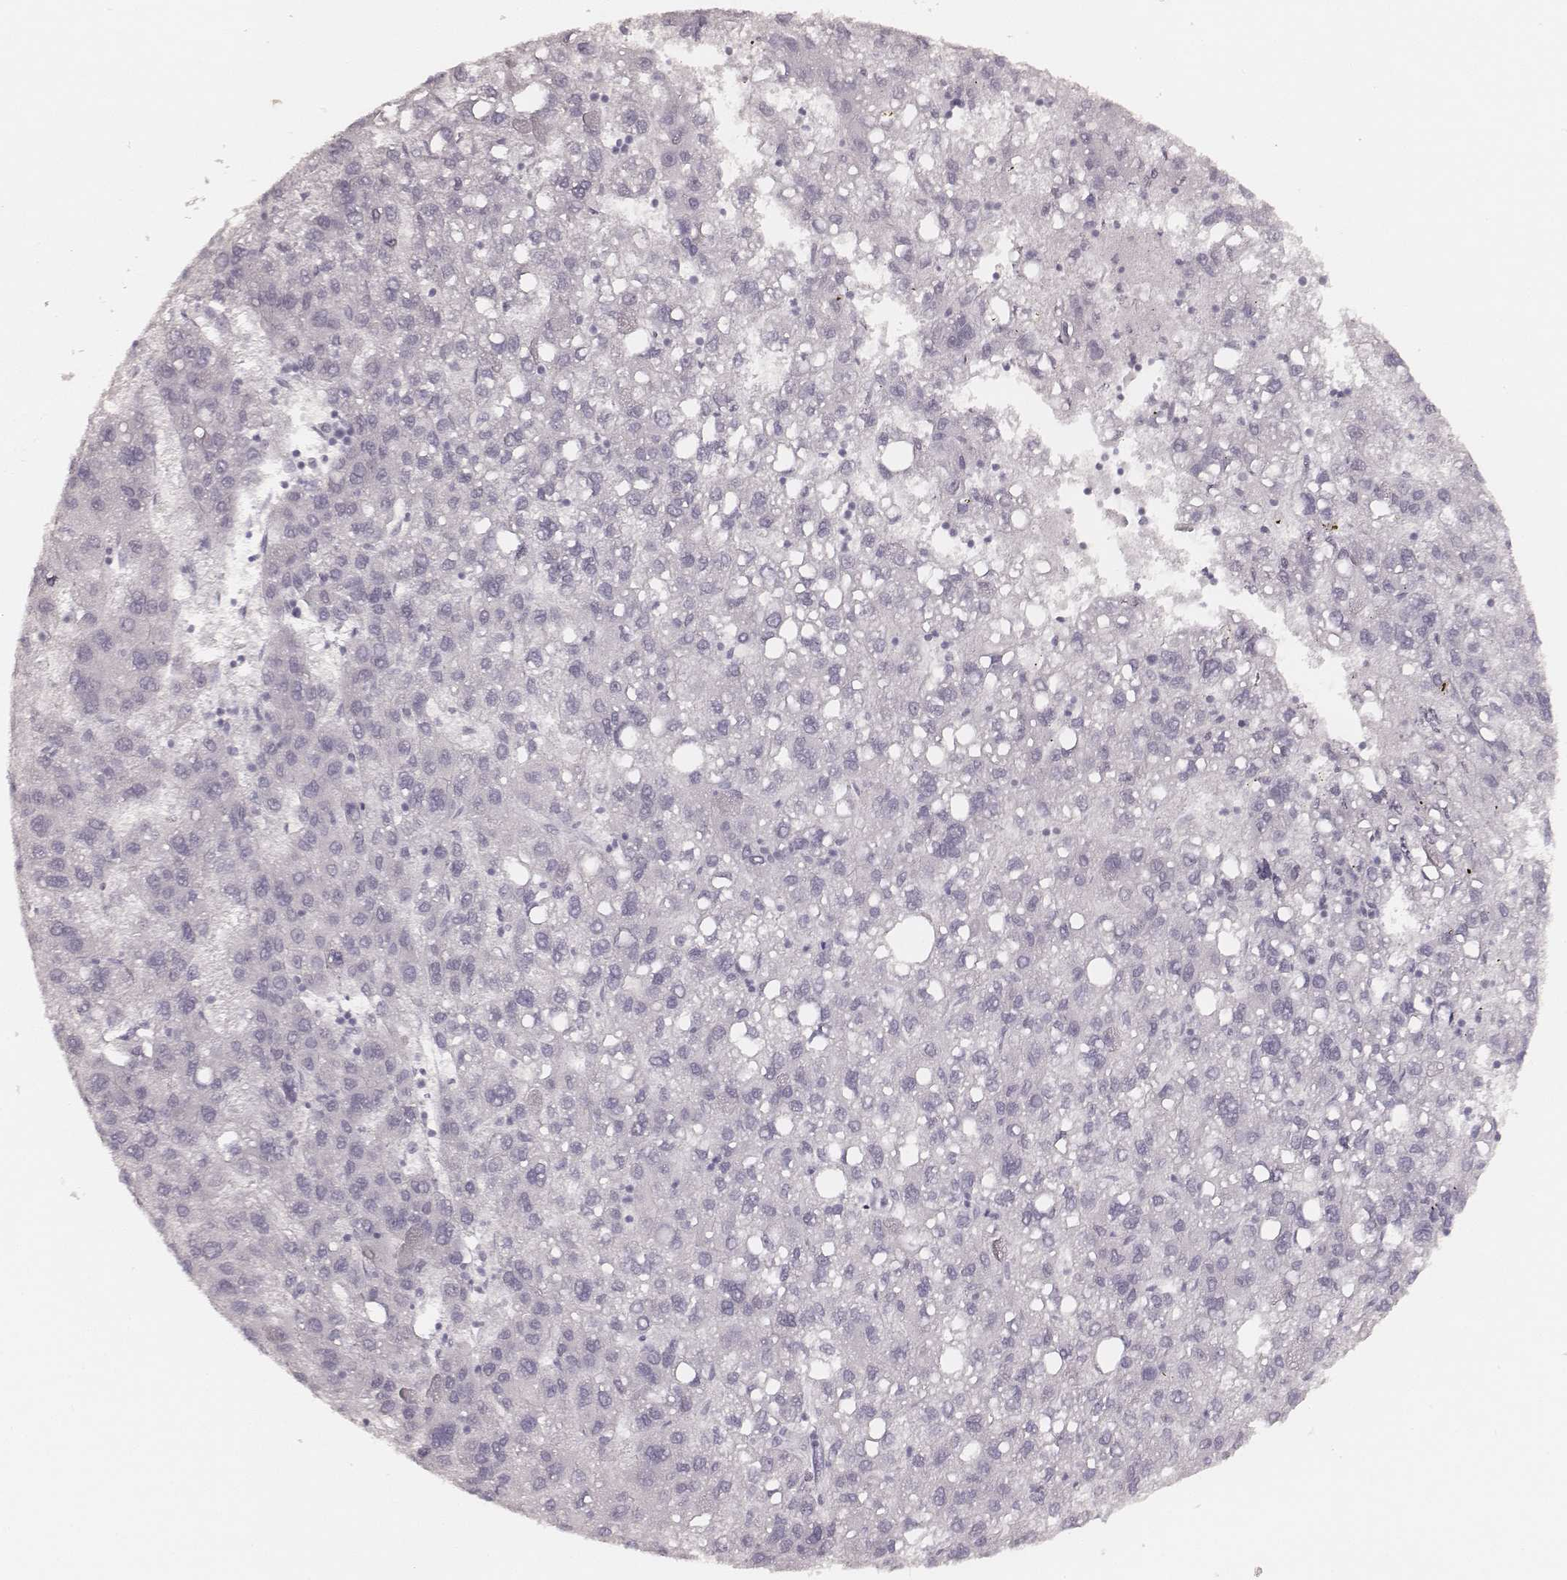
{"staining": {"intensity": "negative", "quantity": "none", "location": "none"}, "tissue": "liver cancer", "cell_type": "Tumor cells", "image_type": "cancer", "snomed": [{"axis": "morphology", "description": "Carcinoma, Hepatocellular, NOS"}, {"axis": "topography", "description": "Liver"}], "caption": "Tumor cells show no significant staining in liver cancer. (DAB immunohistochemistry, high magnification).", "gene": "KRT72", "patient": {"sex": "female", "age": 82}}